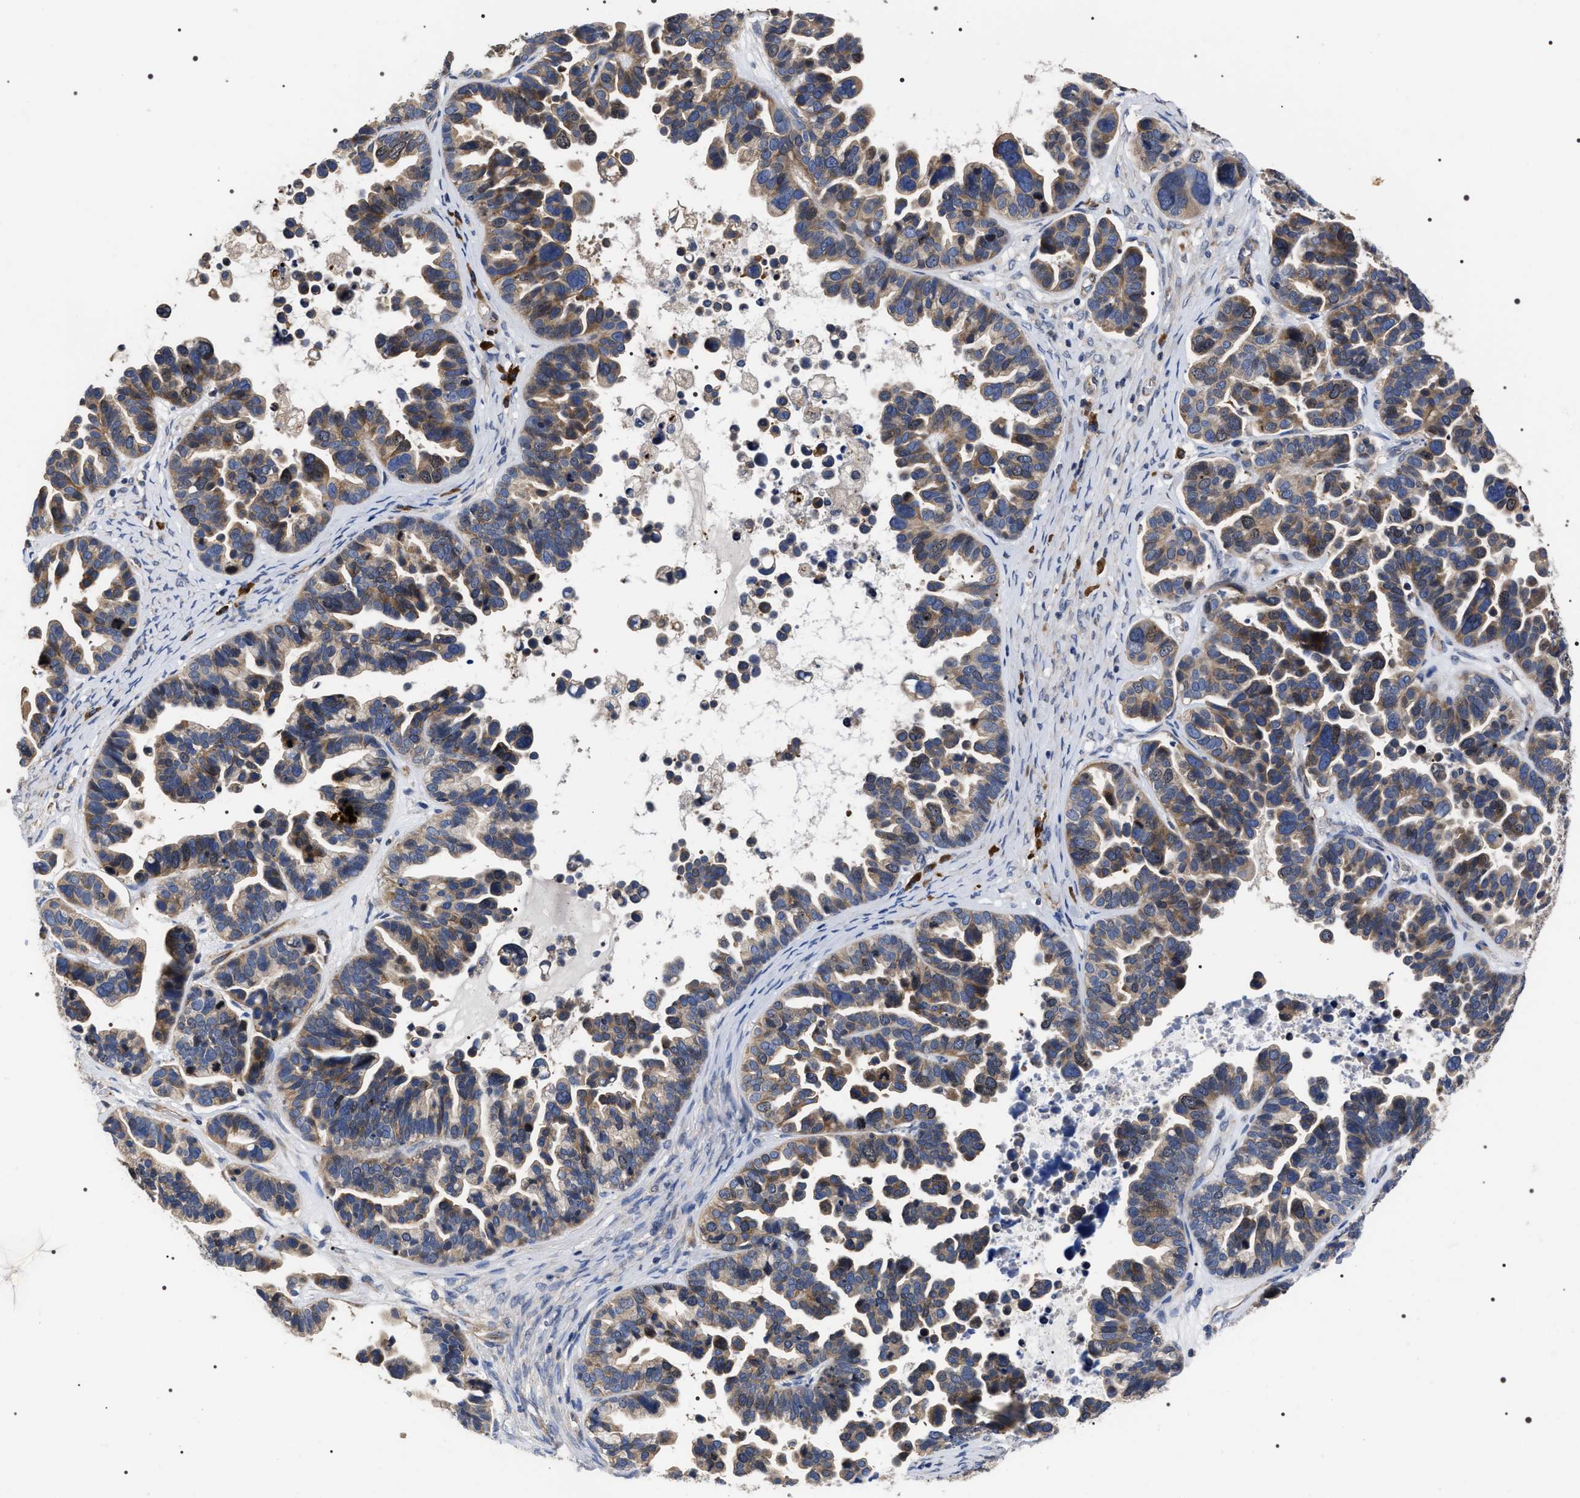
{"staining": {"intensity": "moderate", "quantity": "25%-75%", "location": "cytoplasmic/membranous"}, "tissue": "ovarian cancer", "cell_type": "Tumor cells", "image_type": "cancer", "snomed": [{"axis": "morphology", "description": "Cystadenocarcinoma, serous, NOS"}, {"axis": "topography", "description": "Ovary"}], "caption": "A brown stain shows moderate cytoplasmic/membranous expression of a protein in human serous cystadenocarcinoma (ovarian) tumor cells.", "gene": "MIS18A", "patient": {"sex": "female", "age": 56}}